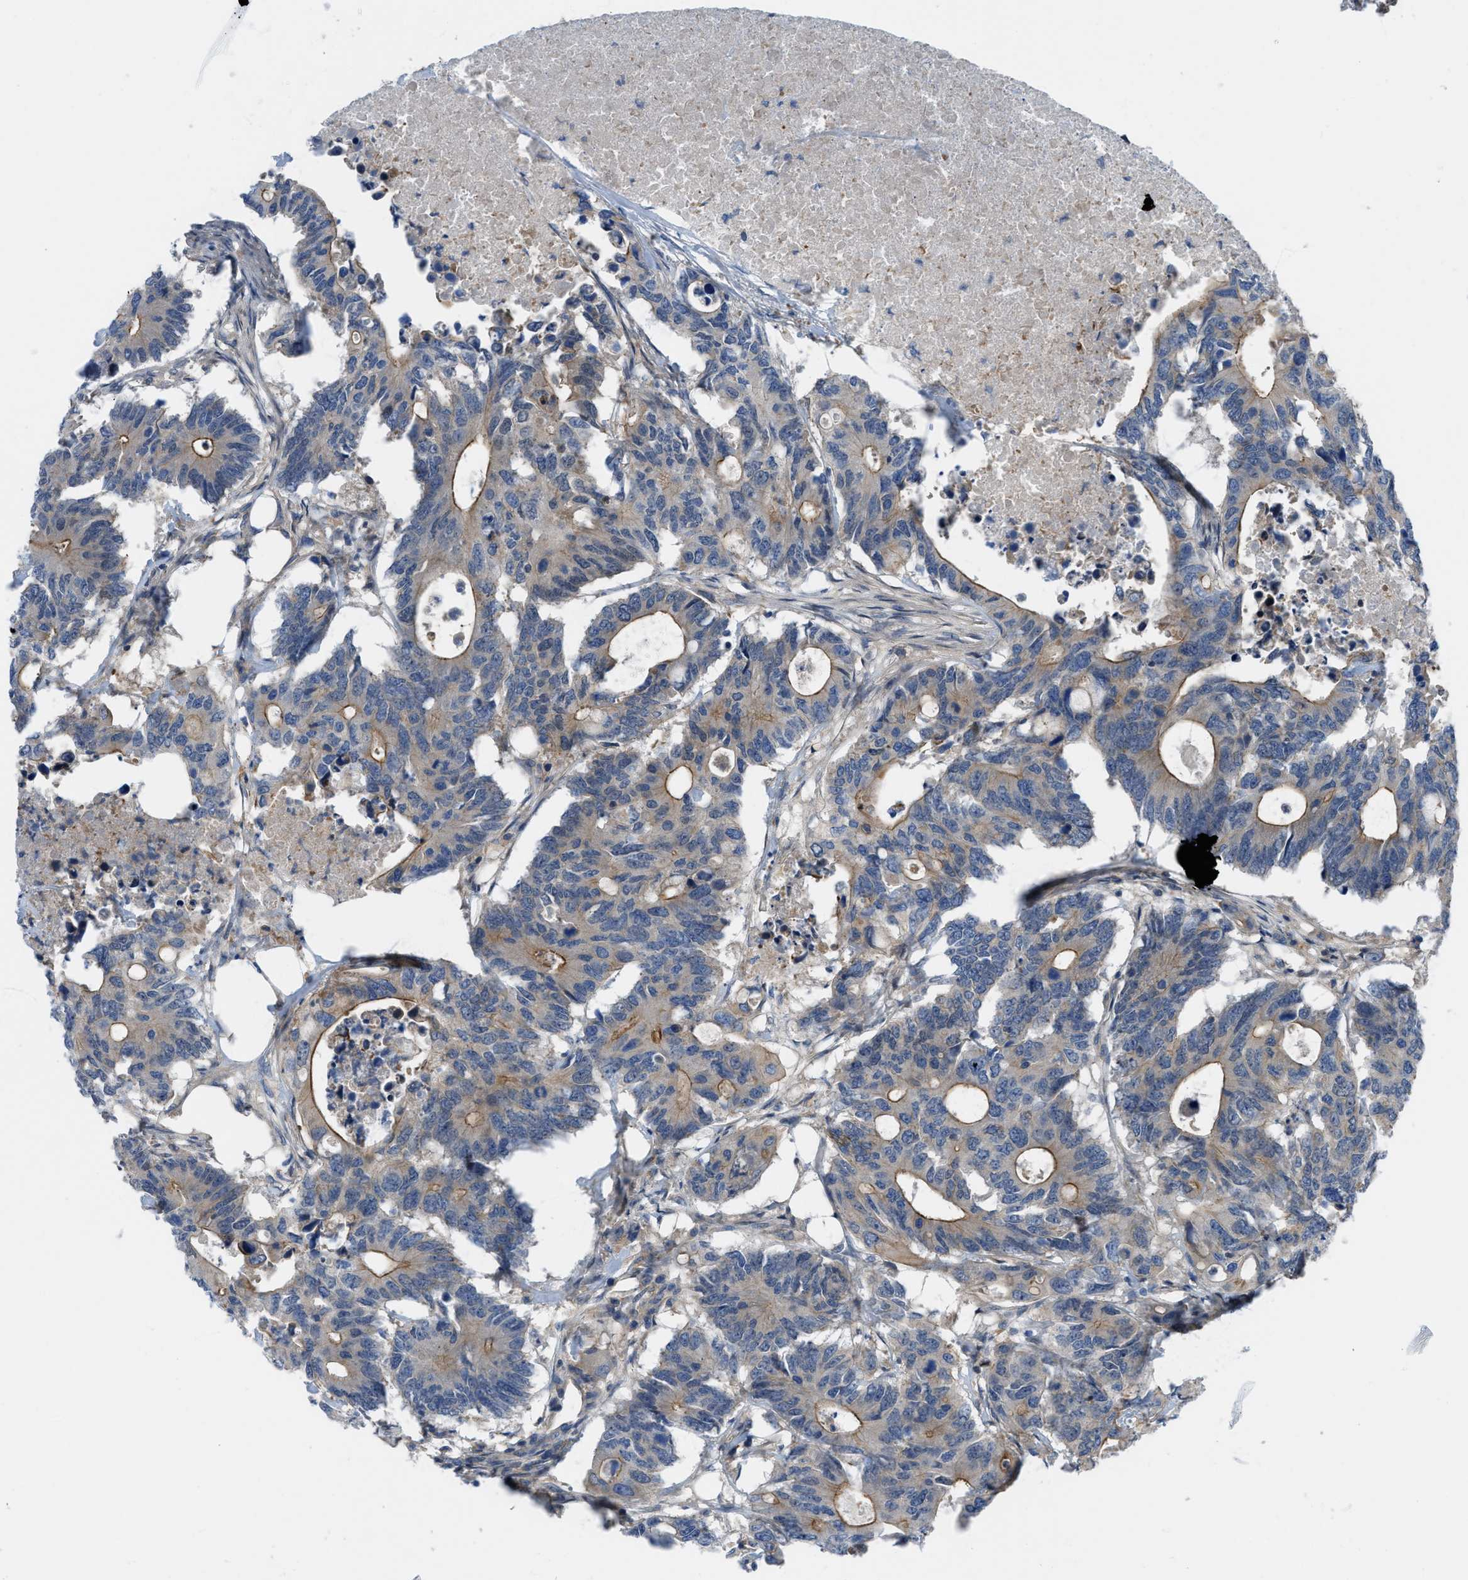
{"staining": {"intensity": "moderate", "quantity": ">75%", "location": "cytoplasmic/membranous"}, "tissue": "colorectal cancer", "cell_type": "Tumor cells", "image_type": "cancer", "snomed": [{"axis": "morphology", "description": "Adenocarcinoma, NOS"}, {"axis": "topography", "description": "Colon"}], "caption": "Protein staining of colorectal adenocarcinoma tissue exhibits moderate cytoplasmic/membranous staining in about >75% of tumor cells.", "gene": "MYO18A", "patient": {"sex": "male", "age": 71}}